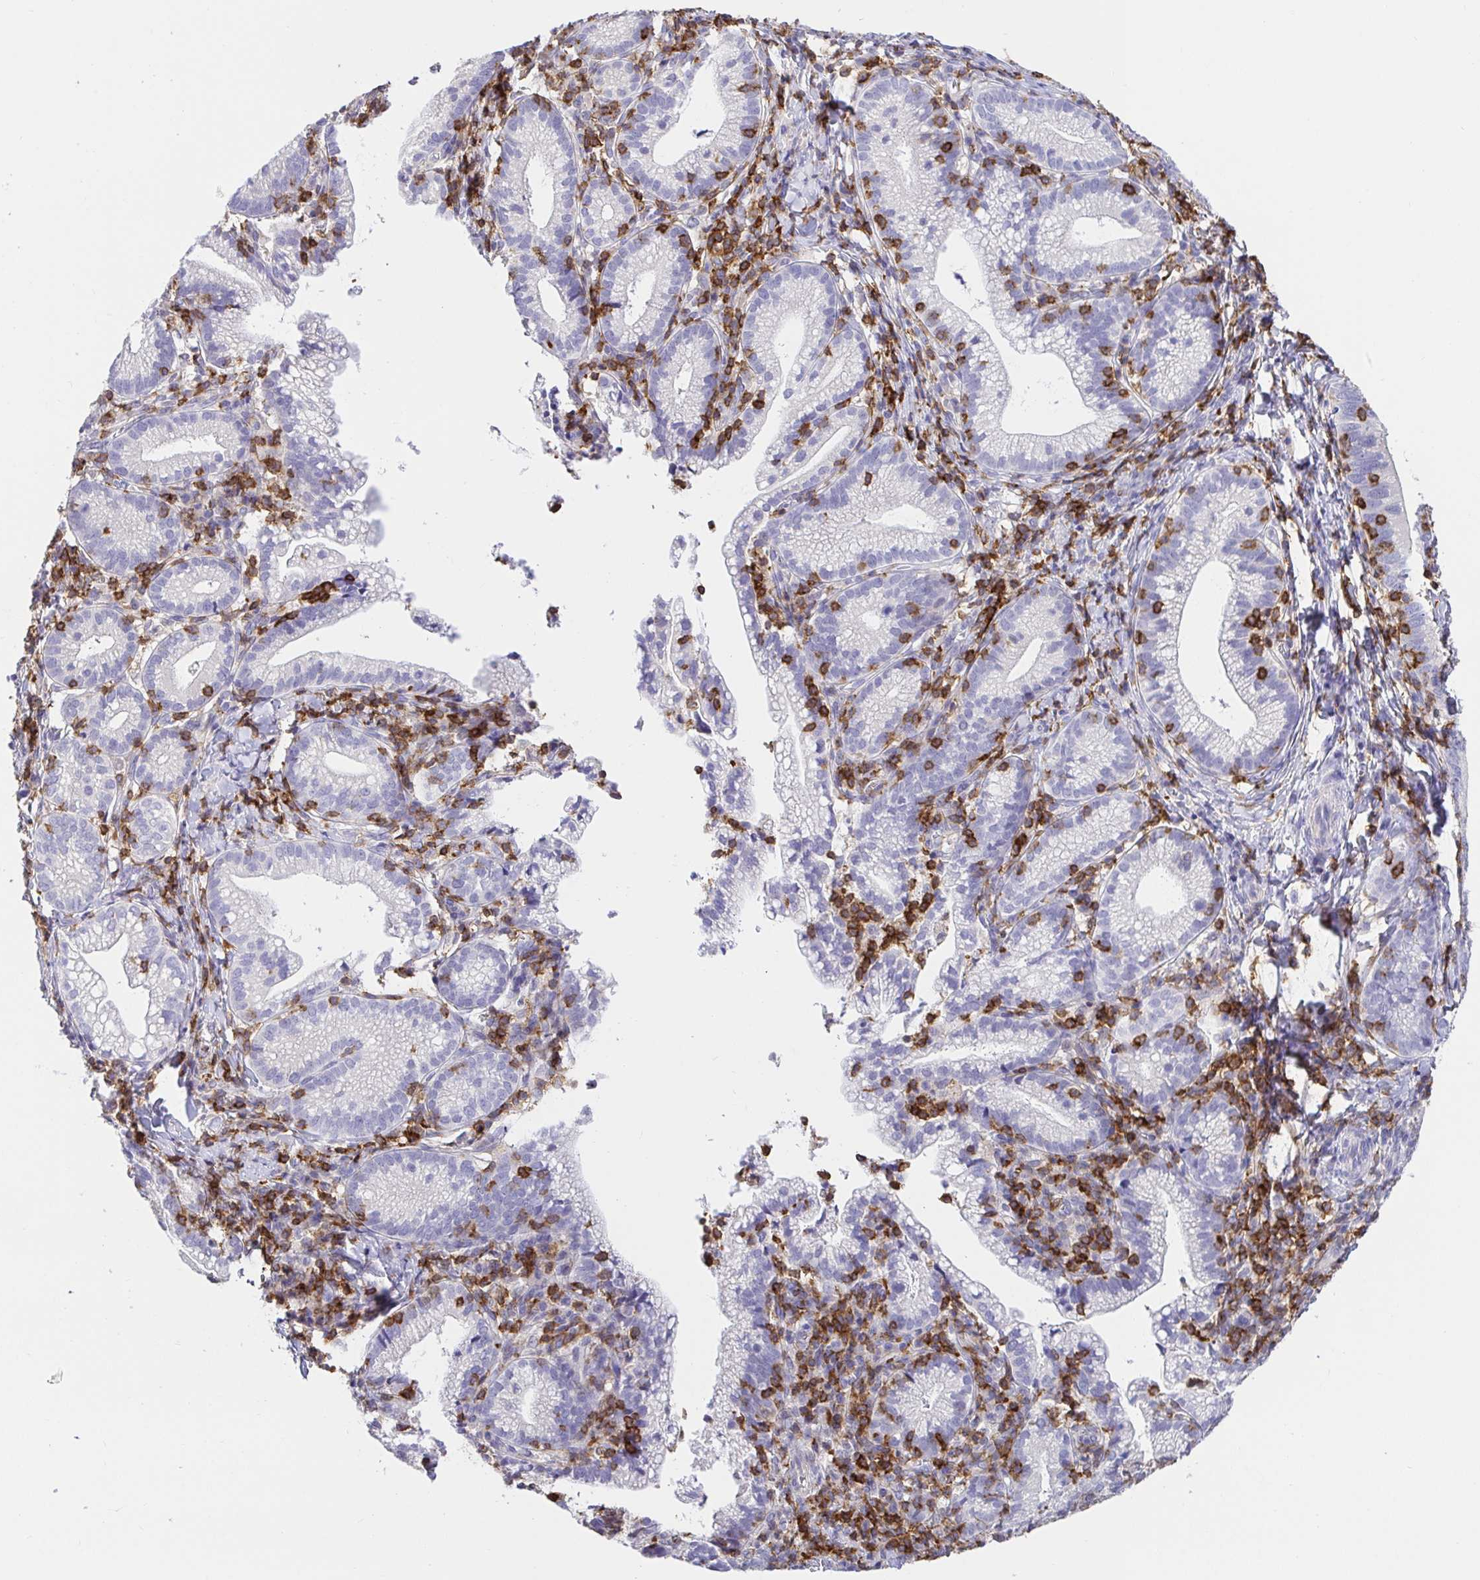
{"staining": {"intensity": "negative", "quantity": "none", "location": "none"}, "tissue": "cervical cancer", "cell_type": "Tumor cells", "image_type": "cancer", "snomed": [{"axis": "morphology", "description": "Normal tissue, NOS"}, {"axis": "morphology", "description": "Adenocarcinoma, NOS"}, {"axis": "topography", "description": "Cervix"}], "caption": "Immunohistochemistry histopathology image of neoplastic tissue: cervical cancer (adenocarcinoma) stained with DAB shows no significant protein expression in tumor cells.", "gene": "SKAP1", "patient": {"sex": "female", "age": 44}}